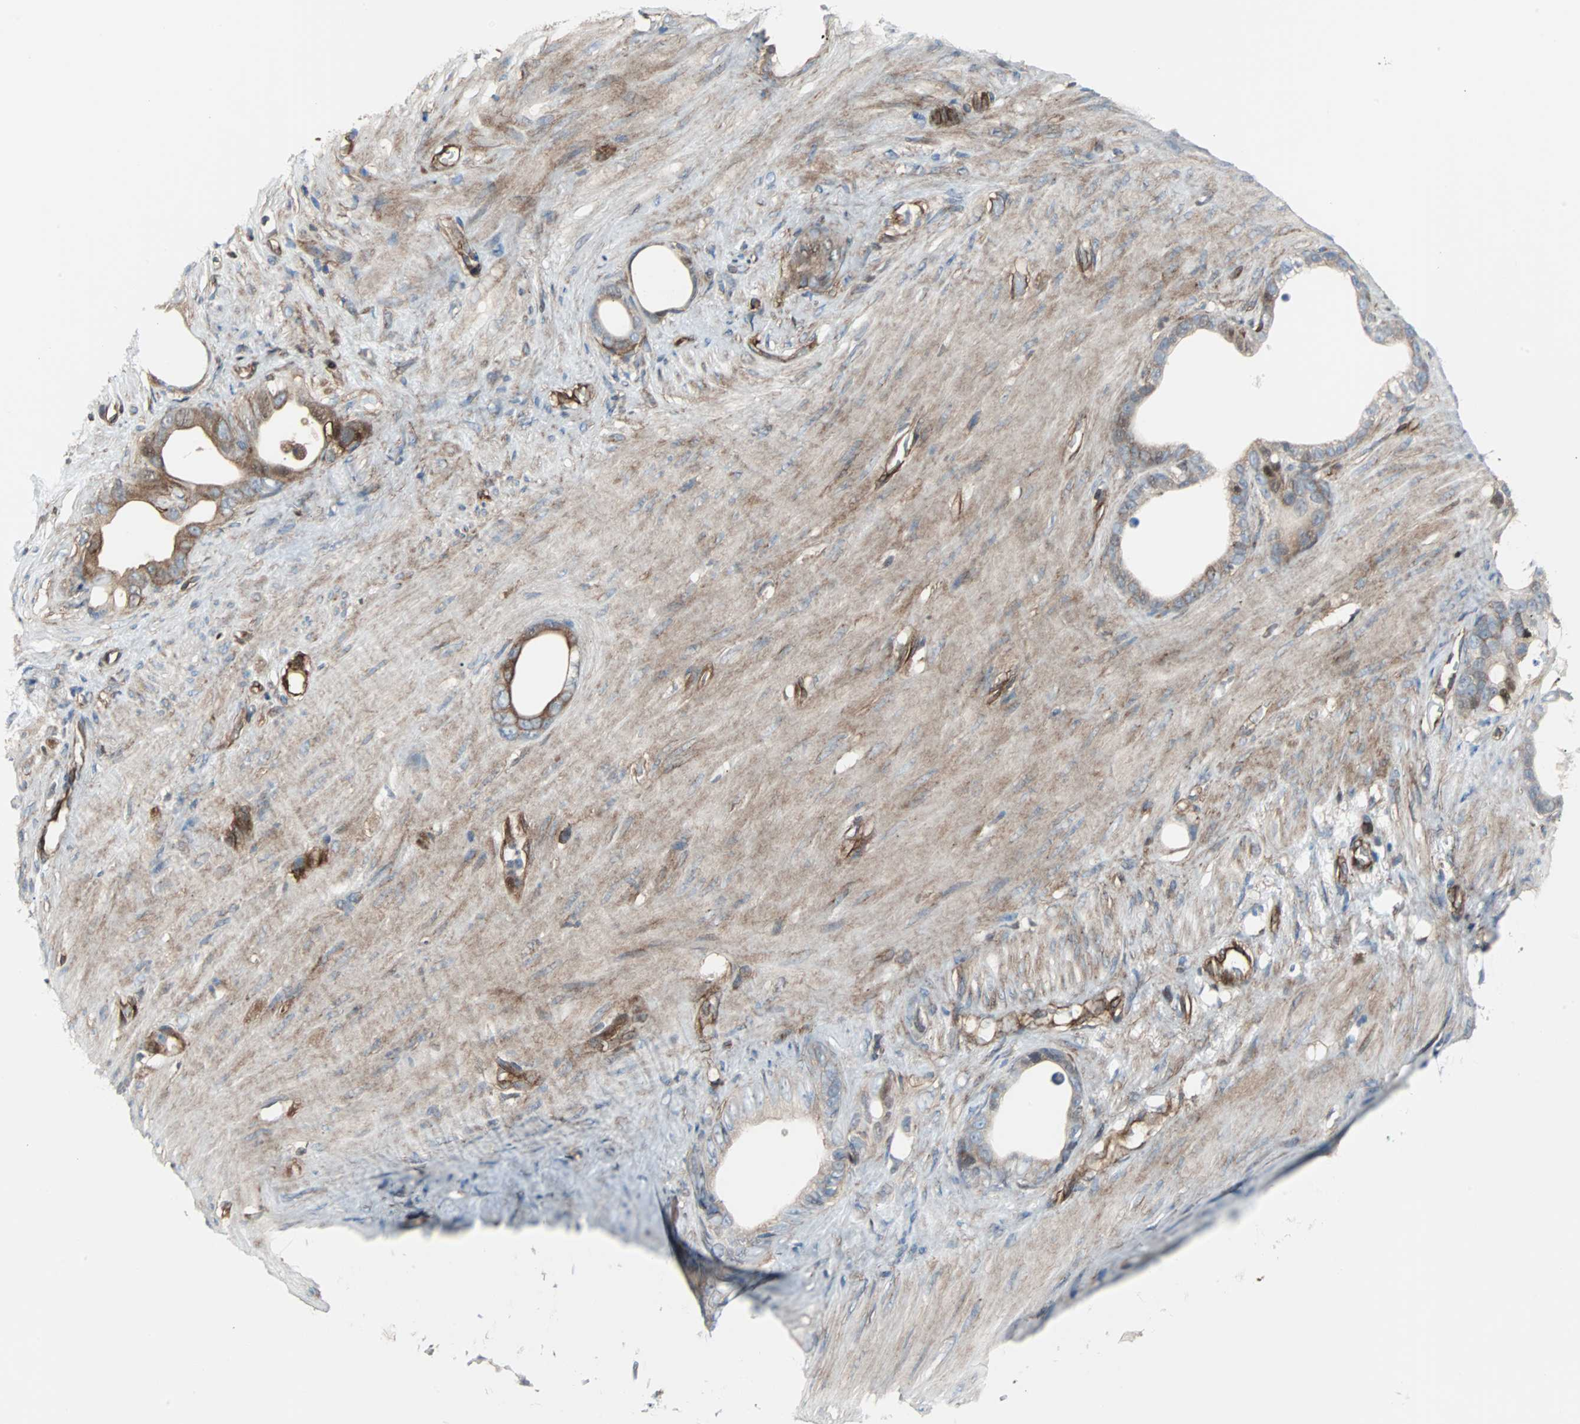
{"staining": {"intensity": "moderate", "quantity": ">75%", "location": "cytoplasmic/membranous"}, "tissue": "stomach cancer", "cell_type": "Tumor cells", "image_type": "cancer", "snomed": [{"axis": "morphology", "description": "Adenocarcinoma, NOS"}, {"axis": "topography", "description": "Stomach"}], "caption": "Immunohistochemistry (IHC) (DAB) staining of human stomach cancer (adenocarcinoma) exhibits moderate cytoplasmic/membranous protein expression in approximately >75% of tumor cells. The staining was performed using DAB, with brown indicating positive protein expression. Nuclei are stained blue with hematoxylin.", "gene": "RELA", "patient": {"sex": "female", "age": 75}}